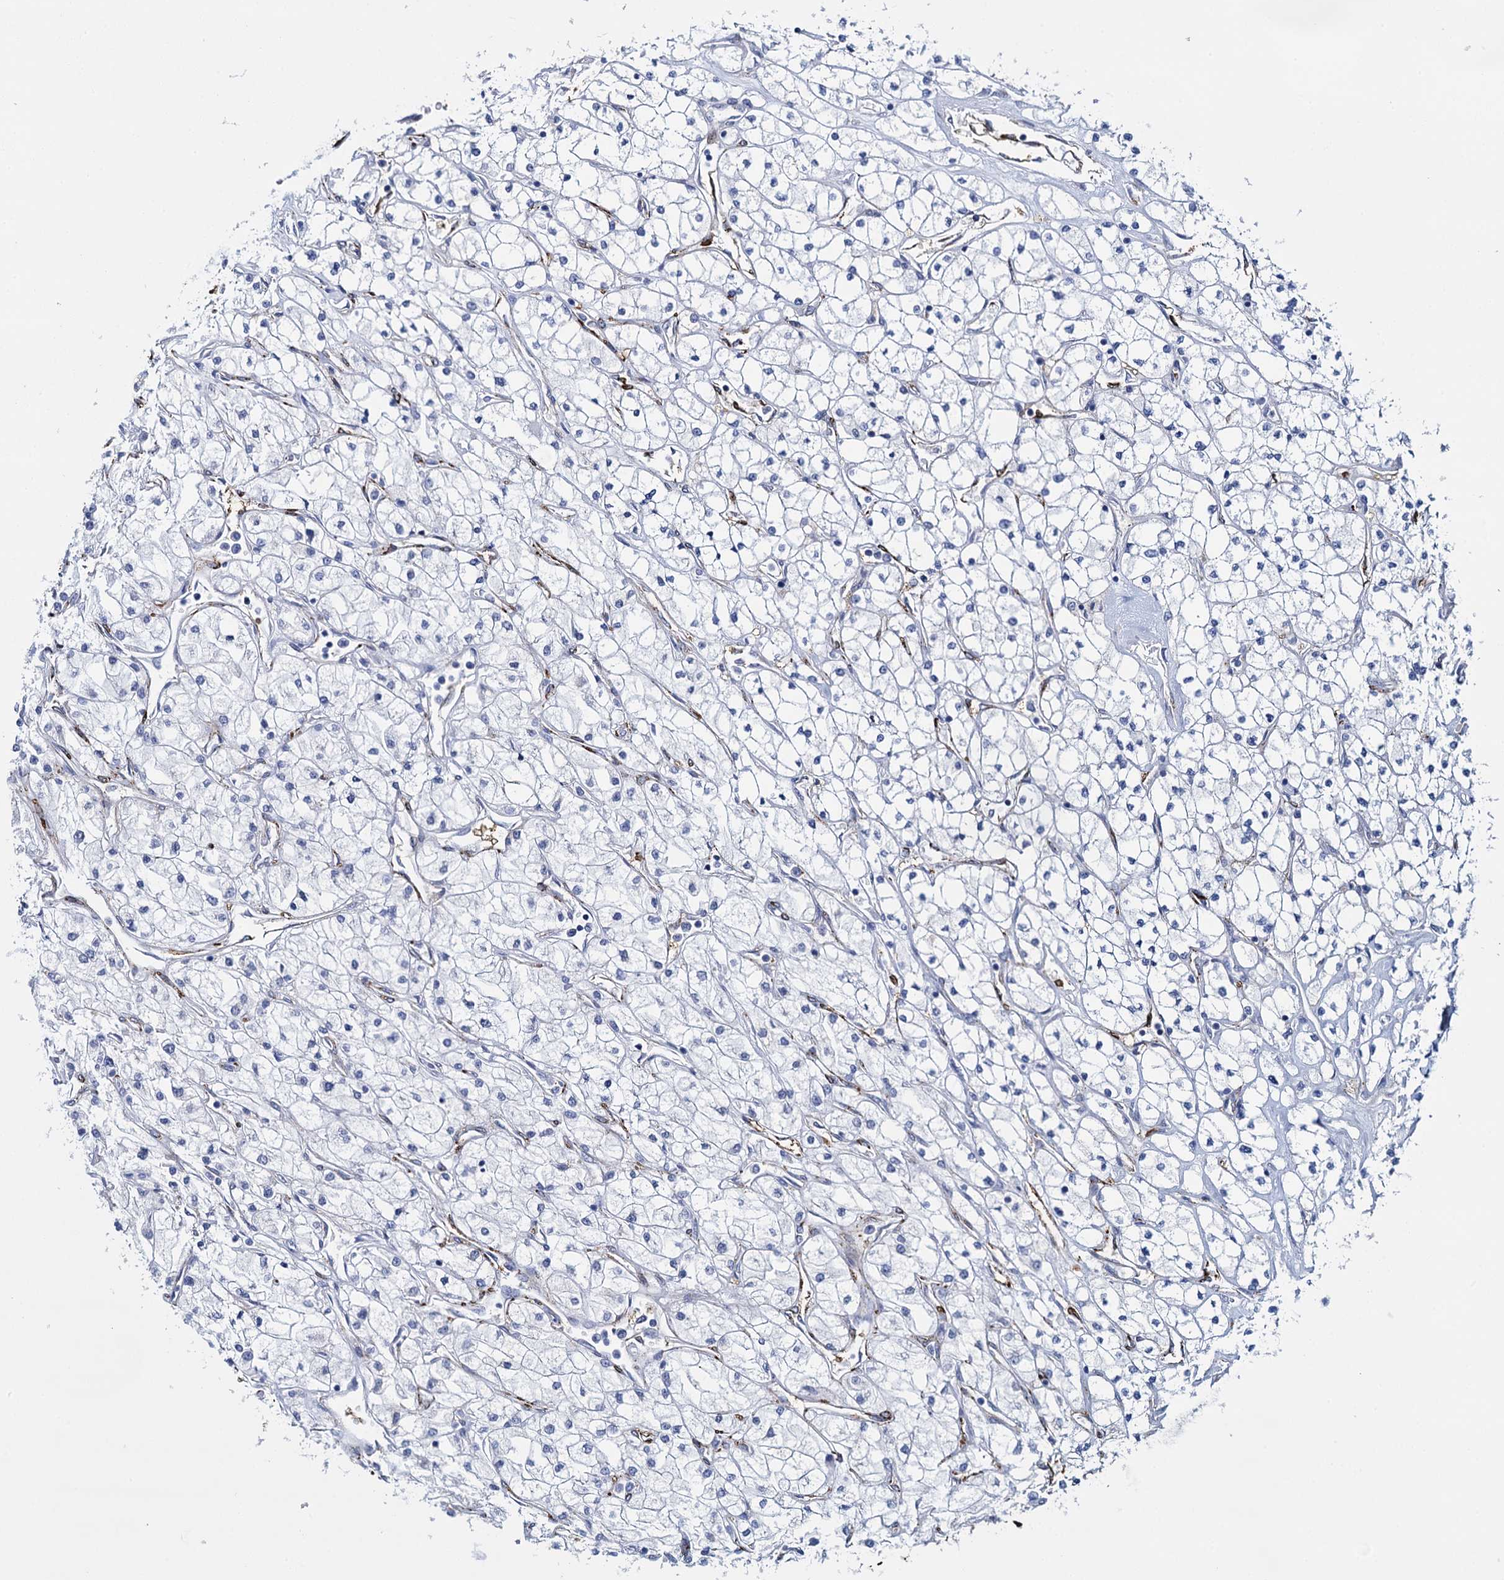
{"staining": {"intensity": "negative", "quantity": "none", "location": "none"}, "tissue": "renal cancer", "cell_type": "Tumor cells", "image_type": "cancer", "snomed": [{"axis": "morphology", "description": "Adenocarcinoma, NOS"}, {"axis": "topography", "description": "Kidney"}], "caption": "Immunohistochemistry (IHC) of renal cancer exhibits no staining in tumor cells.", "gene": "SNCG", "patient": {"sex": "male", "age": 80}}